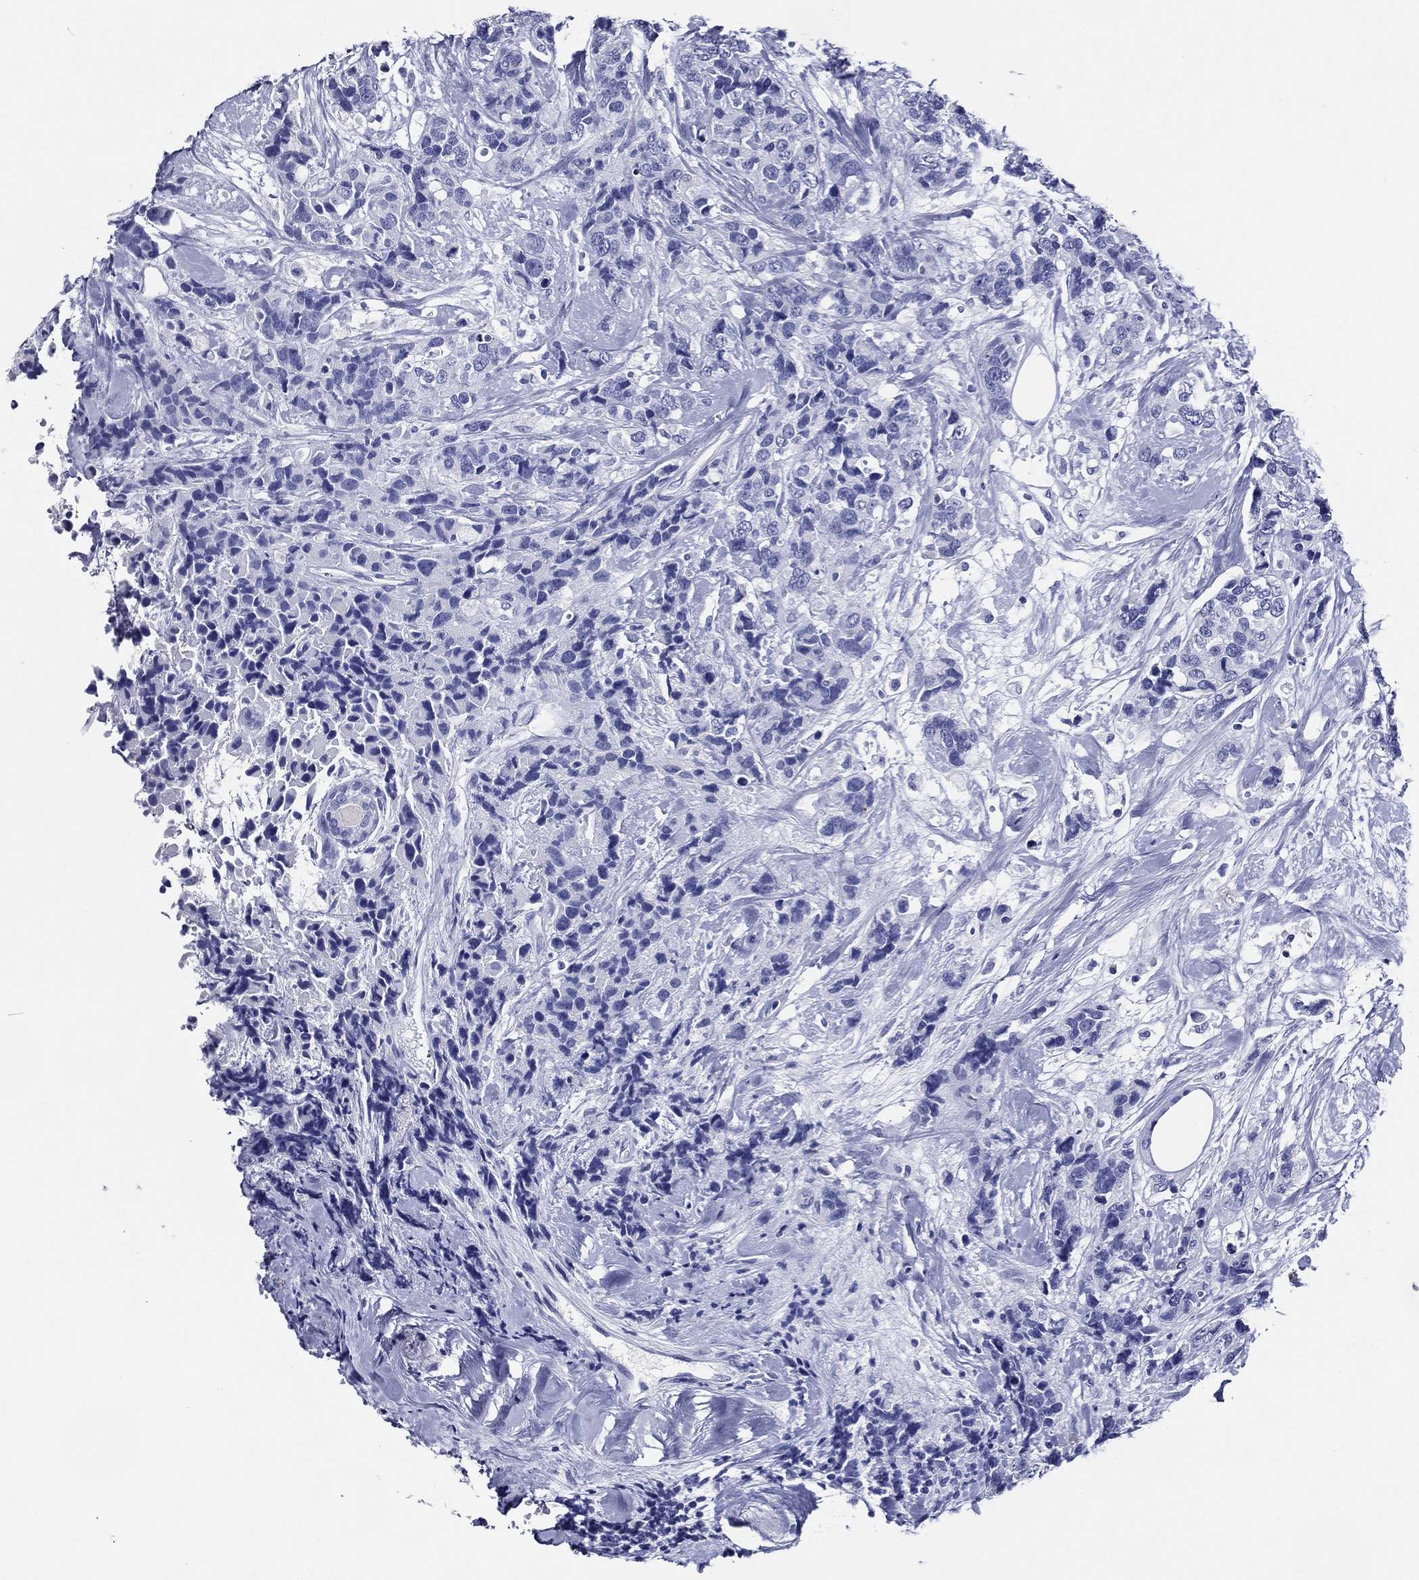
{"staining": {"intensity": "negative", "quantity": "none", "location": "none"}, "tissue": "breast cancer", "cell_type": "Tumor cells", "image_type": "cancer", "snomed": [{"axis": "morphology", "description": "Lobular carcinoma"}, {"axis": "topography", "description": "Breast"}], "caption": "This is an immunohistochemistry photomicrograph of breast lobular carcinoma. There is no positivity in tumor cells.", "gene": "ACE2", "patient": {"sex": "female", "age": 59}}